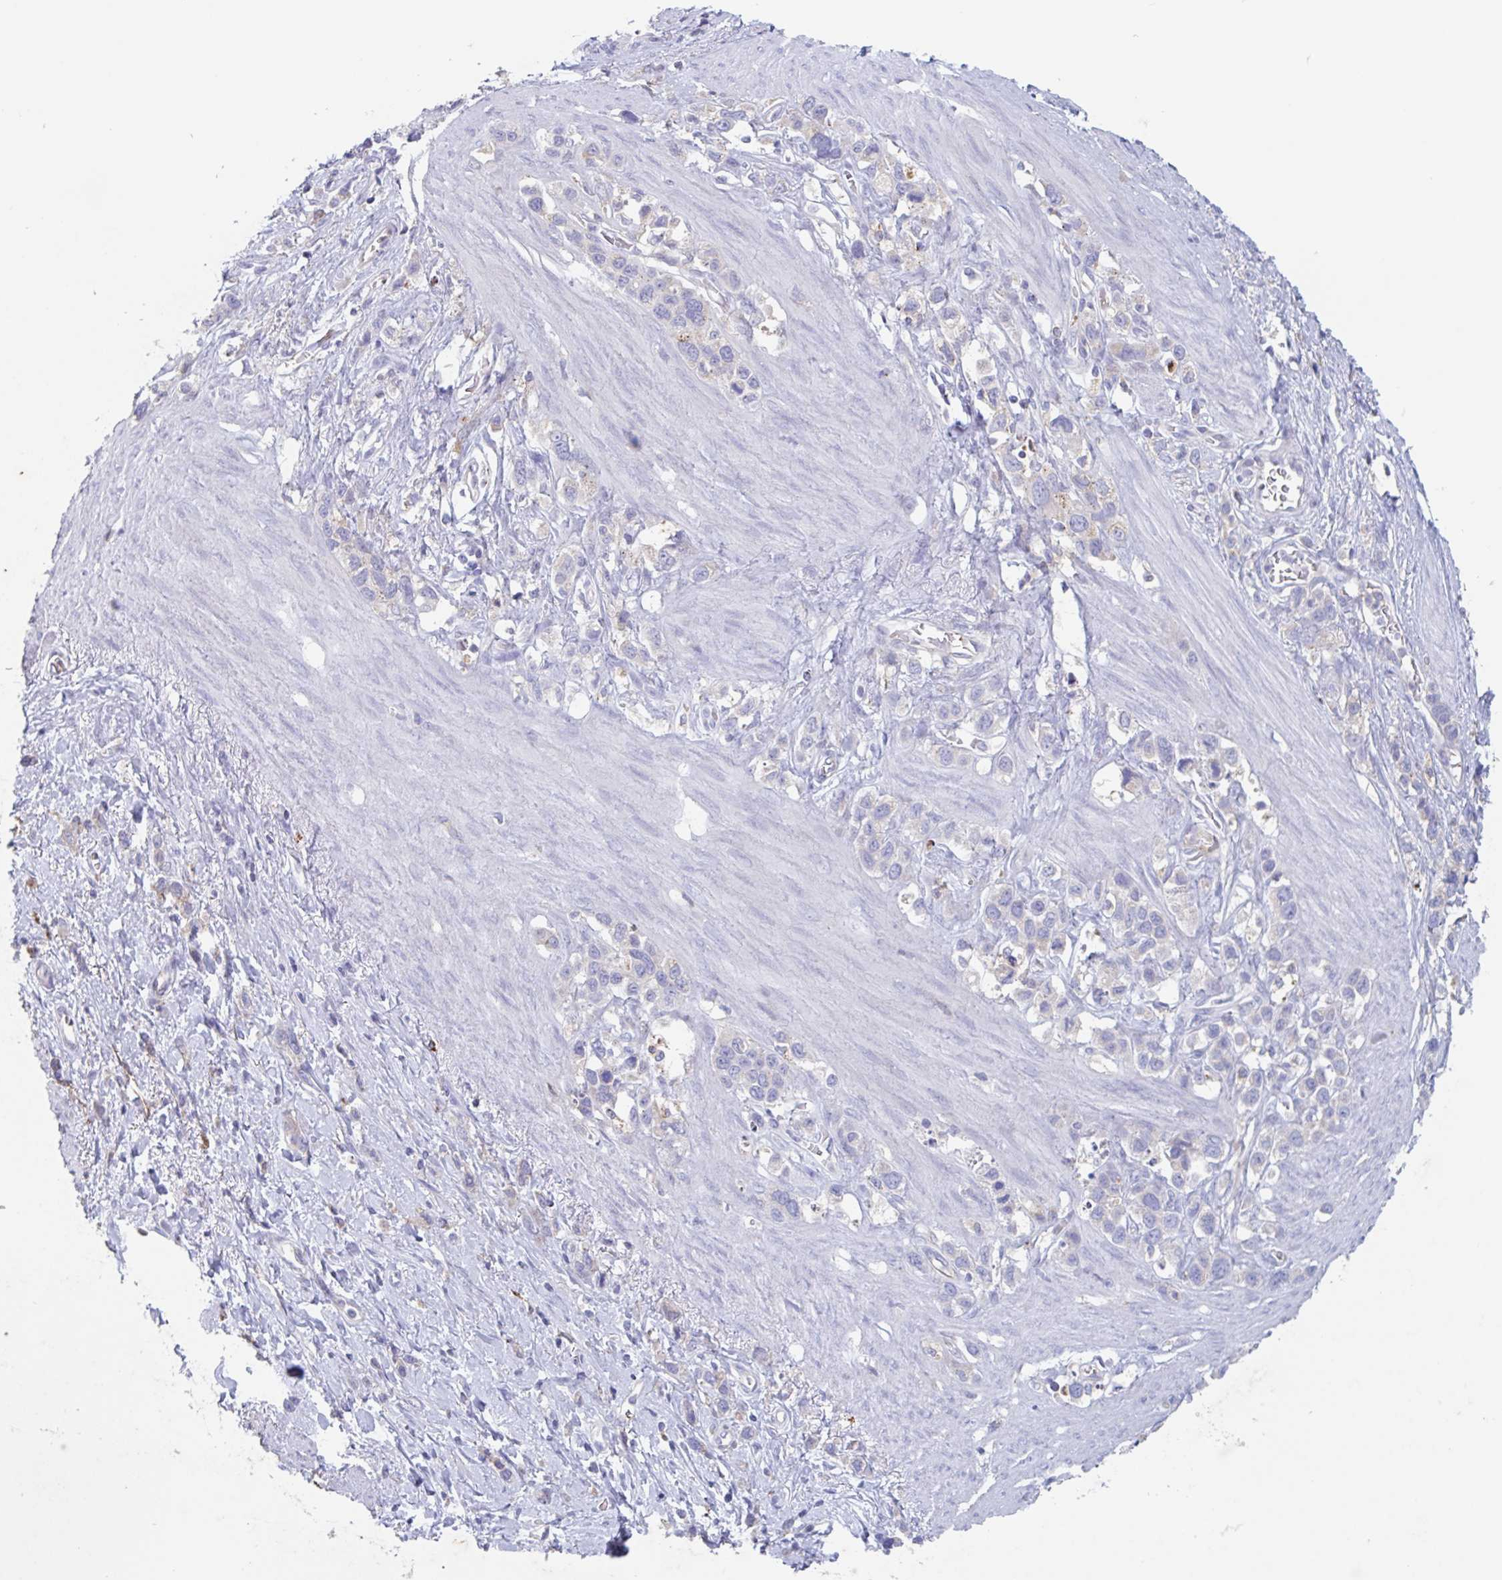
{"staining": {"intensity": "negative", "quantity": "none", "location": "none"}, "tissue": "stomach cancer", "cell_type": "Tumor cells", "image_type": "cancer", "snomed": [{"axis": "morphology", "description": "Adenocarcinoma, NOS"}, {"axis": "topography", "description": "Stomach"}], "caption": "An image of stomach cancer stained for a protein exhibits no brown staining in tumor cells.", "gene": "MANBA", "patient": {"sex": "female", "age": 65}}